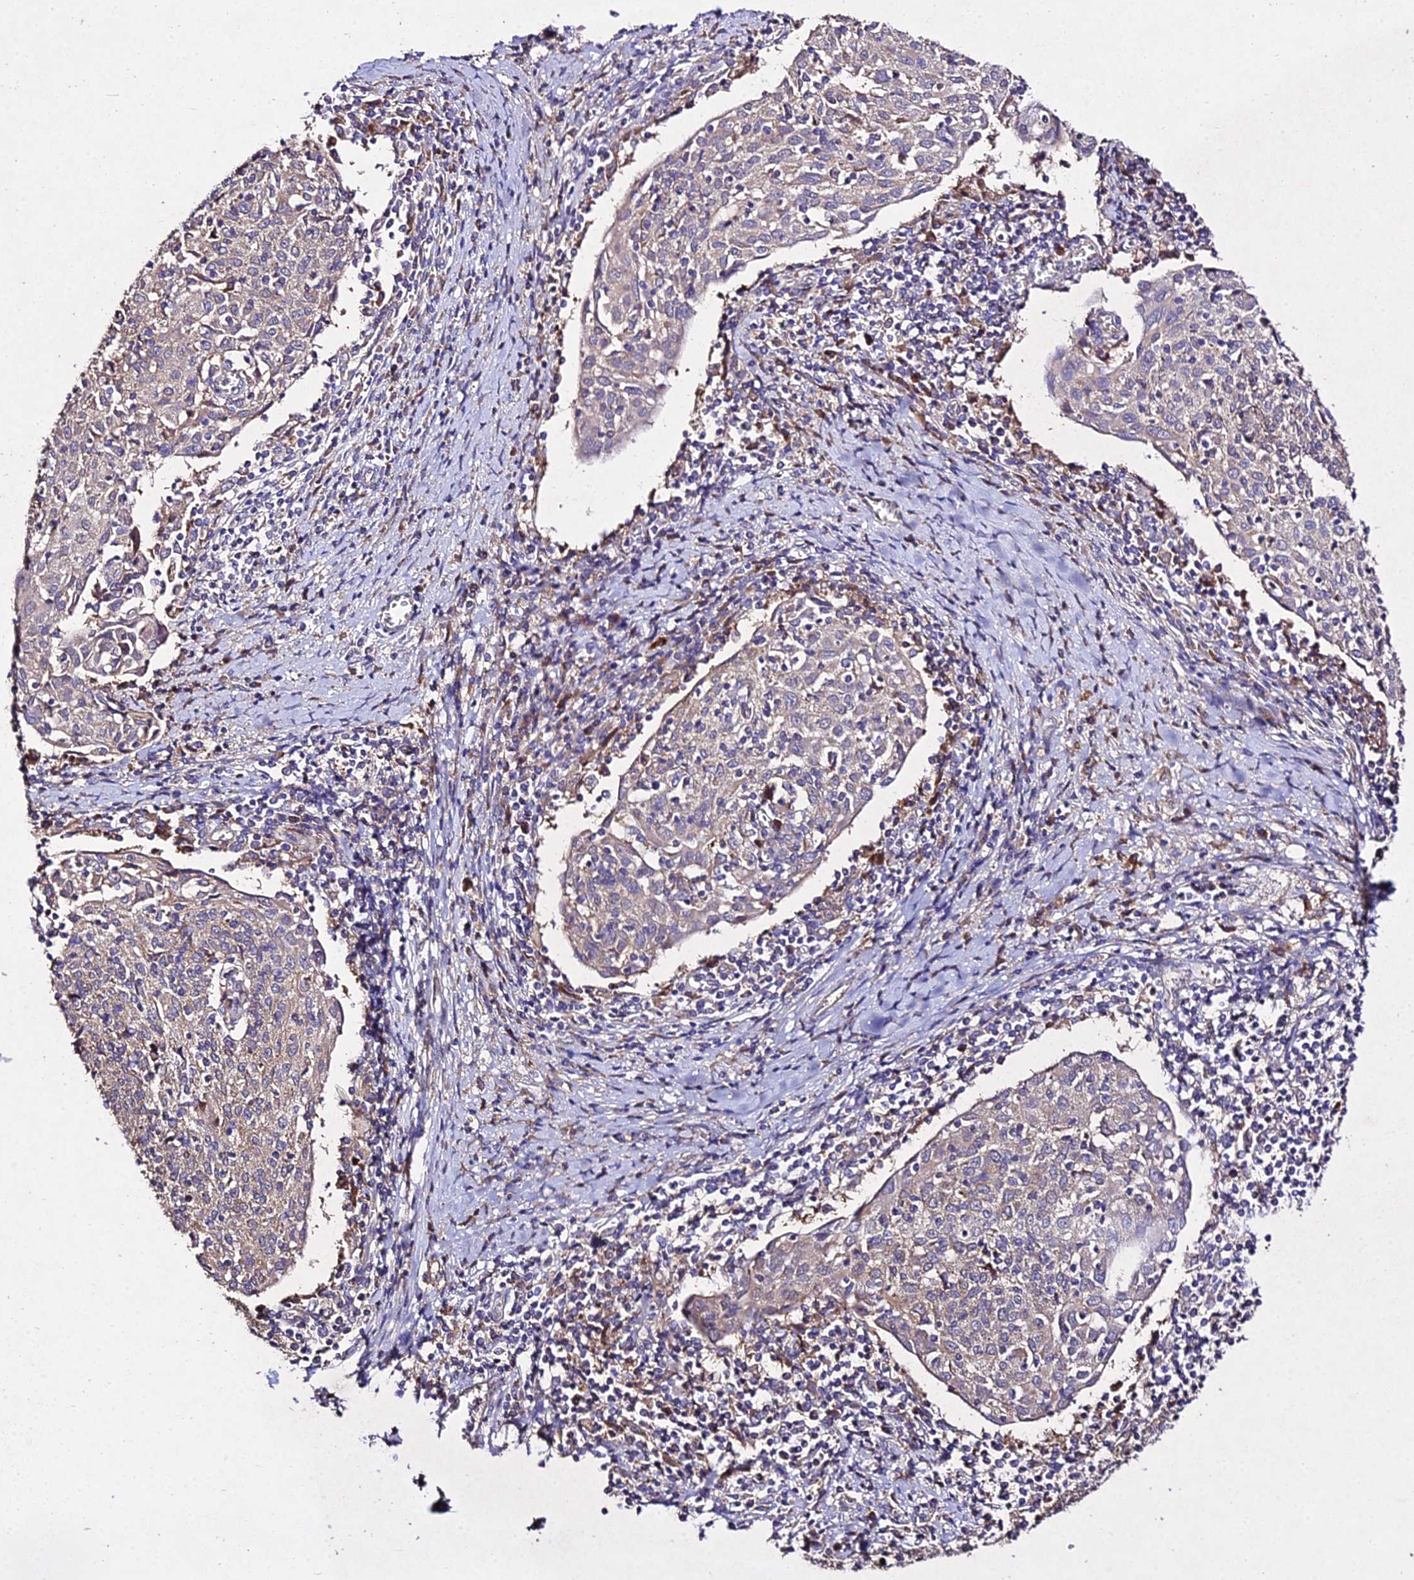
{"staining": {"intensity": "weak", "quantity": ">75%", "location": "cytoplasmic/membranous"}, "tissue": "cervical cancer", "cell_type": "Tumor cells", "image_type": "cancer", "snomed": [{"axis": "morphology", "description": "Squamous cell carcinoma, NOS"}, {"axis": "topography", "description": "Cervix"}], "caption": "A brown stain shows weak cytoplasmic/membranous expression of a protein in squamous cell carcinoma (cervical) tumor cells. Using DAB (3,3'-diaminobenzidine) (brown) and hematoxylin (blue) stains, captured at high magnification using brightfield microscopy.", "gene": "AP3M2", "patient": {"sex": "female", "age": 52}}